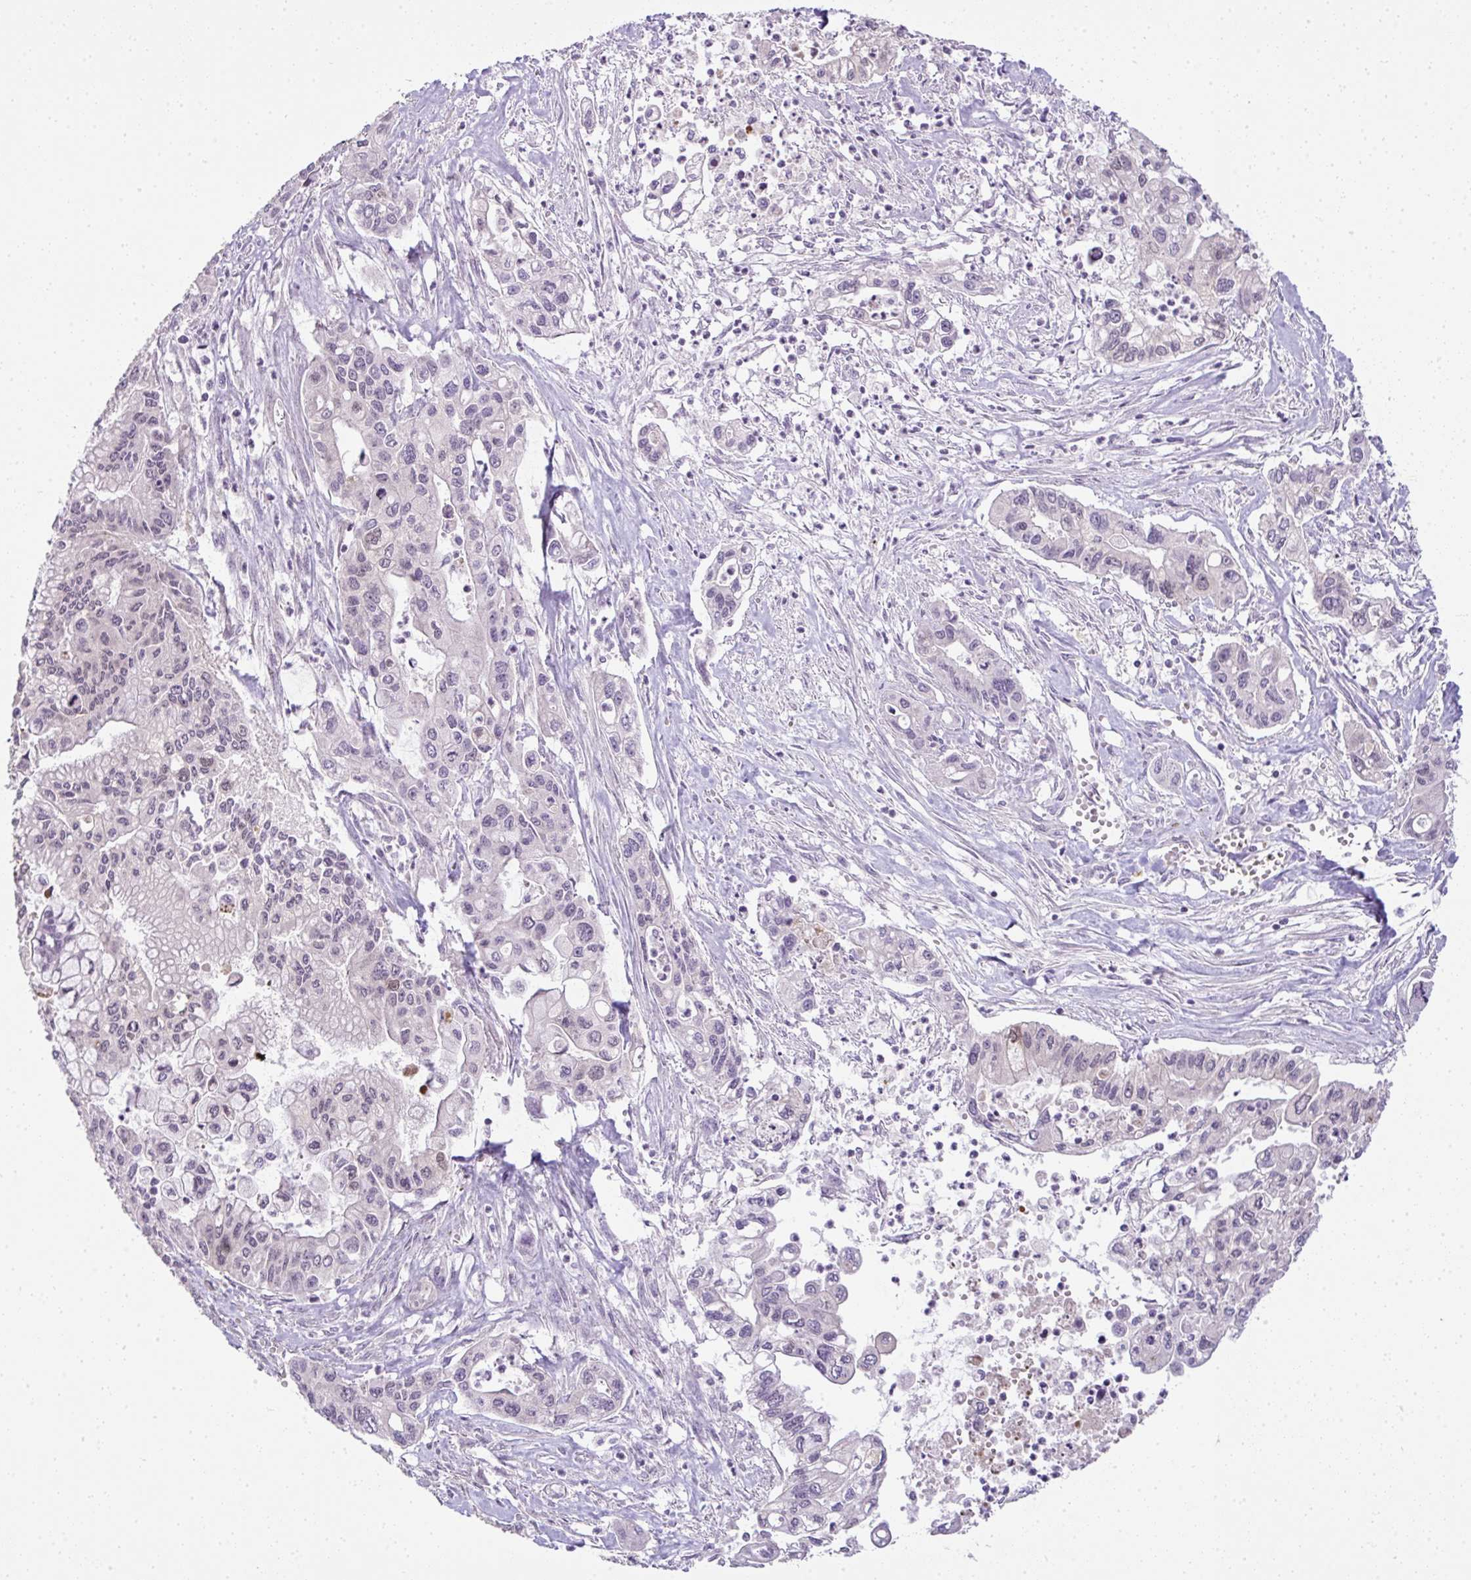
{"staining": {"intensity": "weak", "quantity": "<25%", "location": "nuclear"}, "tissue": "pancreatic cancer", "cell_type": "Tumor cells", "image_type": "cancer", "snomed": [{"axis": "morphology", "description": "Adenocarcinoma, NOS"}, {"axis": "topography", "description": "Pancreas"}], "caption": "Tumor cells show no significant protein staining in pancreatic cancer (adenocarcinoma).", "gene": "CMPK1", "patient": {"sex": "male", "age": 62}}